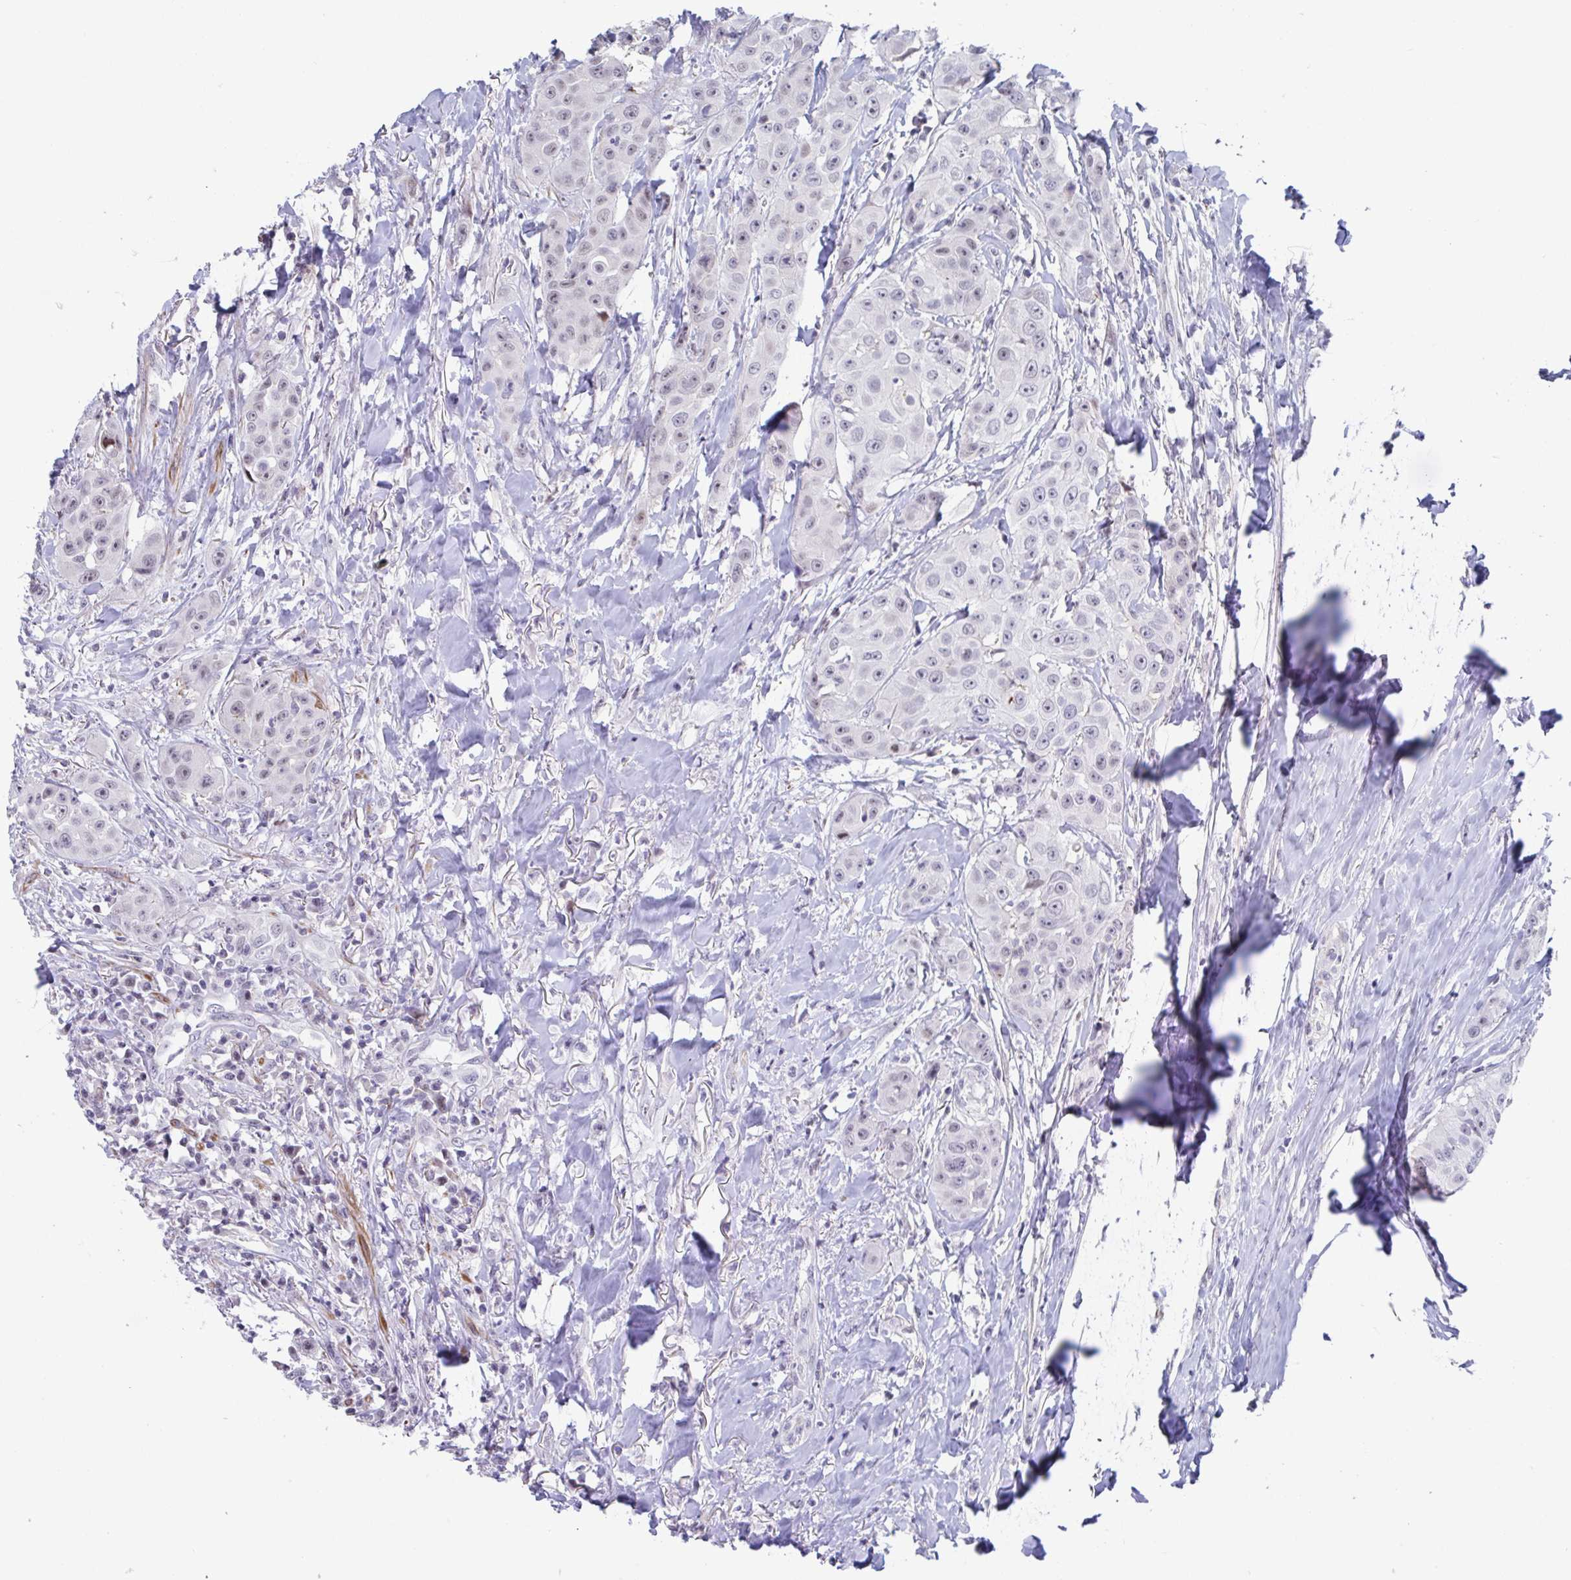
{"staining": {"intensity": "weak", "quantity": "<25%", "location": "nuclear"}, "tissue": "head and neck cancer", "cell_type": "Tumor cells", "image_type": "cancer", "snomed": [{"axis": "morphology", "description": "Squamous cell carcinoma, NOS"}, {"axis": "topography", "description": "Head-Neck"}], "caption": "High power microscopy photomicrograph of an immunohistochemistry (IHC) micrograph of head and neck squamous cell carcinoma, revealing no significant staining in tumor cells.", "gene": "WDR72", "patient": {"sex": "male", "age": 83}}